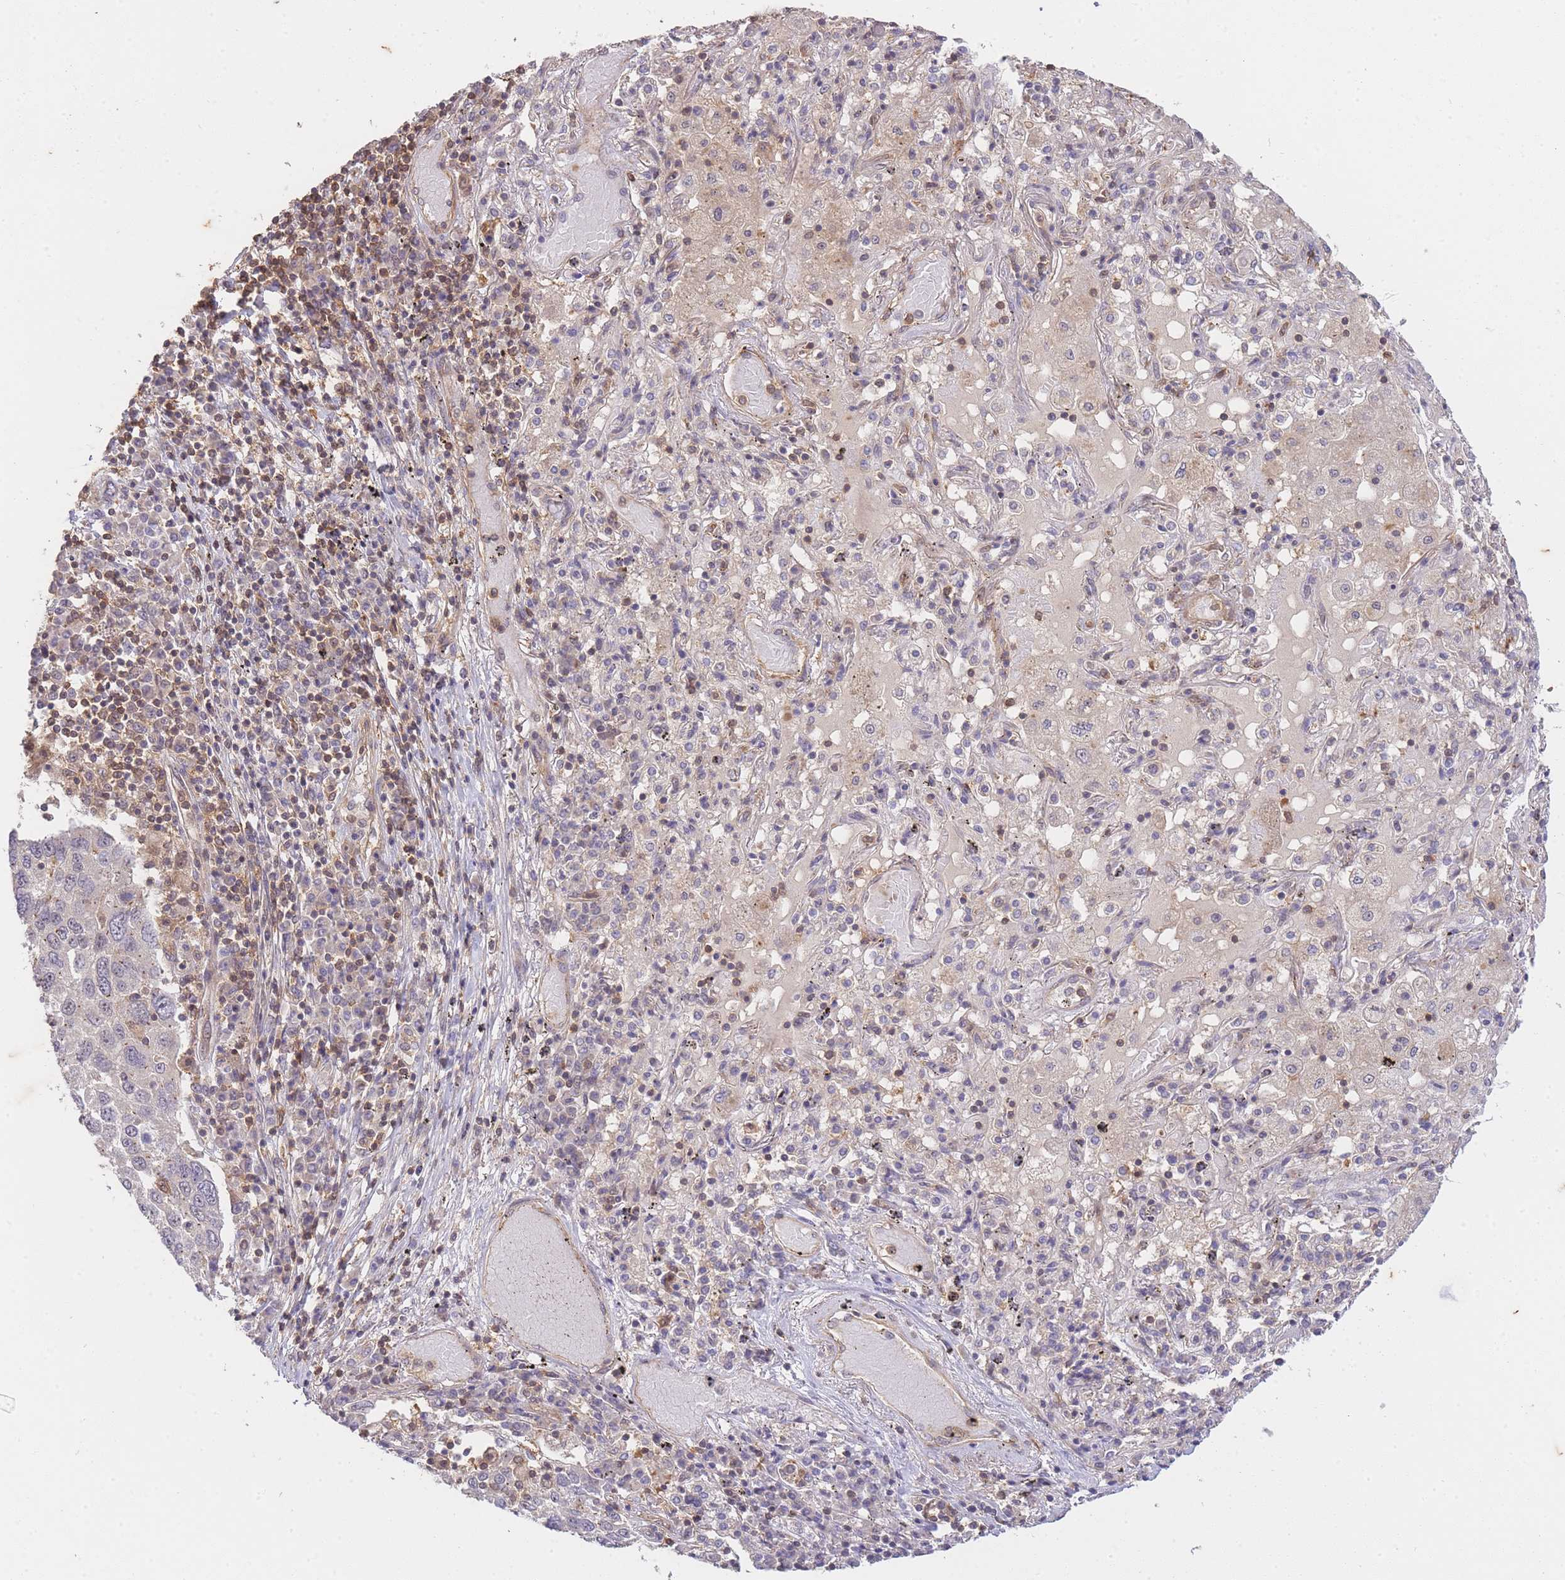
{"staining": {"intensity": "negative", "quantity": "none", "location": "none"}, "tissue": "lung cancer", "cell_type": "Tumor cells", "image_type": "cancer", "snomed": [{"axis": "morphology", "description": "Squamous cell carcinoma, NOS"}, {"axis": "topography", "description": "Lung"}], "caption": "Immunohistochemical staining of lung cancer displays no significant expression in tumor cells.", "gene": "ST8SIA4", "patient": {"sex": "male", "age": 65}}